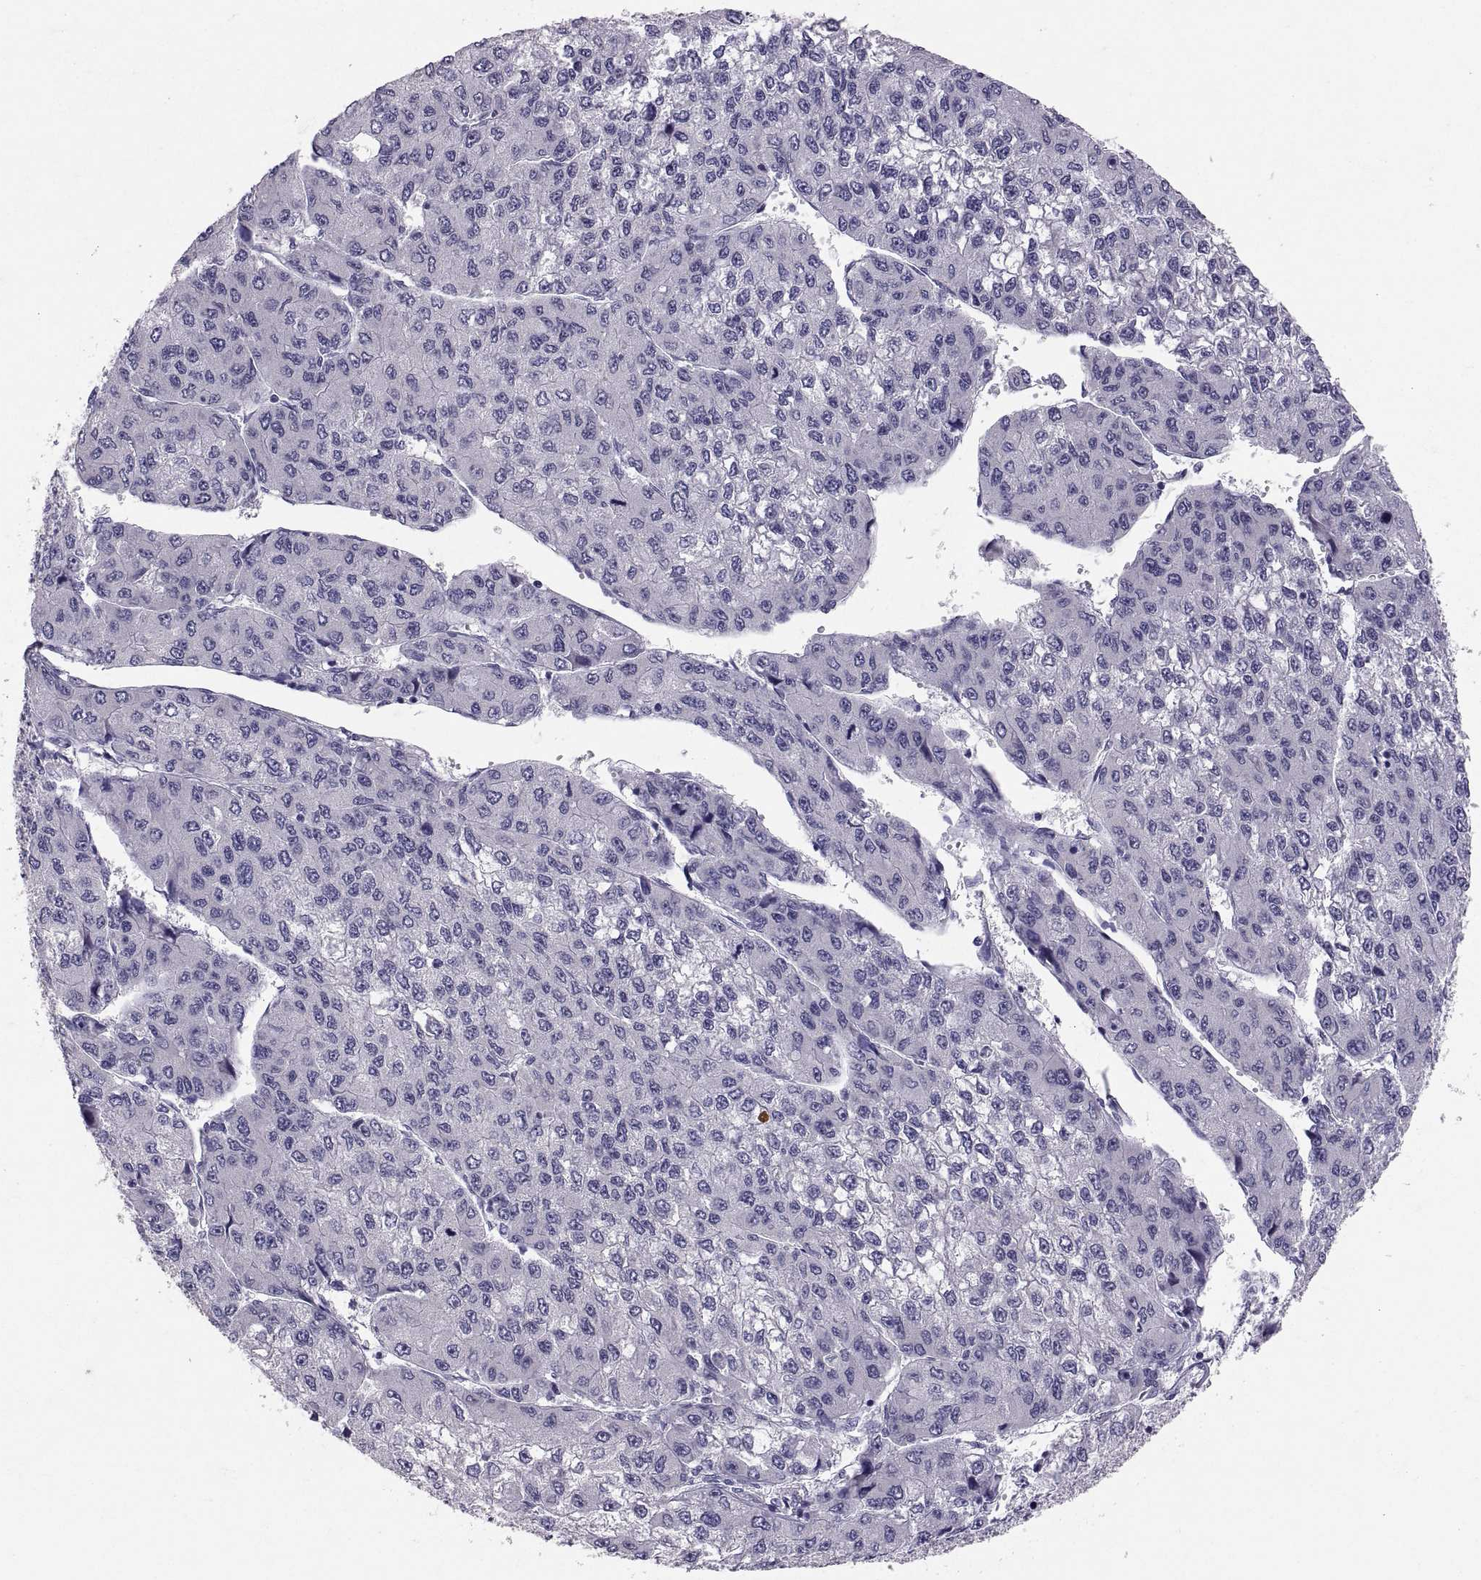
{"staining": {"intensity": "negative", "quantity": "none", "location": "none"}, "tissue": "liver cancer", "cell_type": "Tumor cells", "image_type": "cancer", "snomed": [{"axis": "morphology", "description": "Carcinoma, Hepatocellular, NOS"}, {"axis": "topography", "description": "Liver"}], "caption": "DAB immunohistochemical staining of liver cancer reveals no significant expression in tumor cells.", "gene": "PTN", "patient": {"sex": "female", "age": 66}}